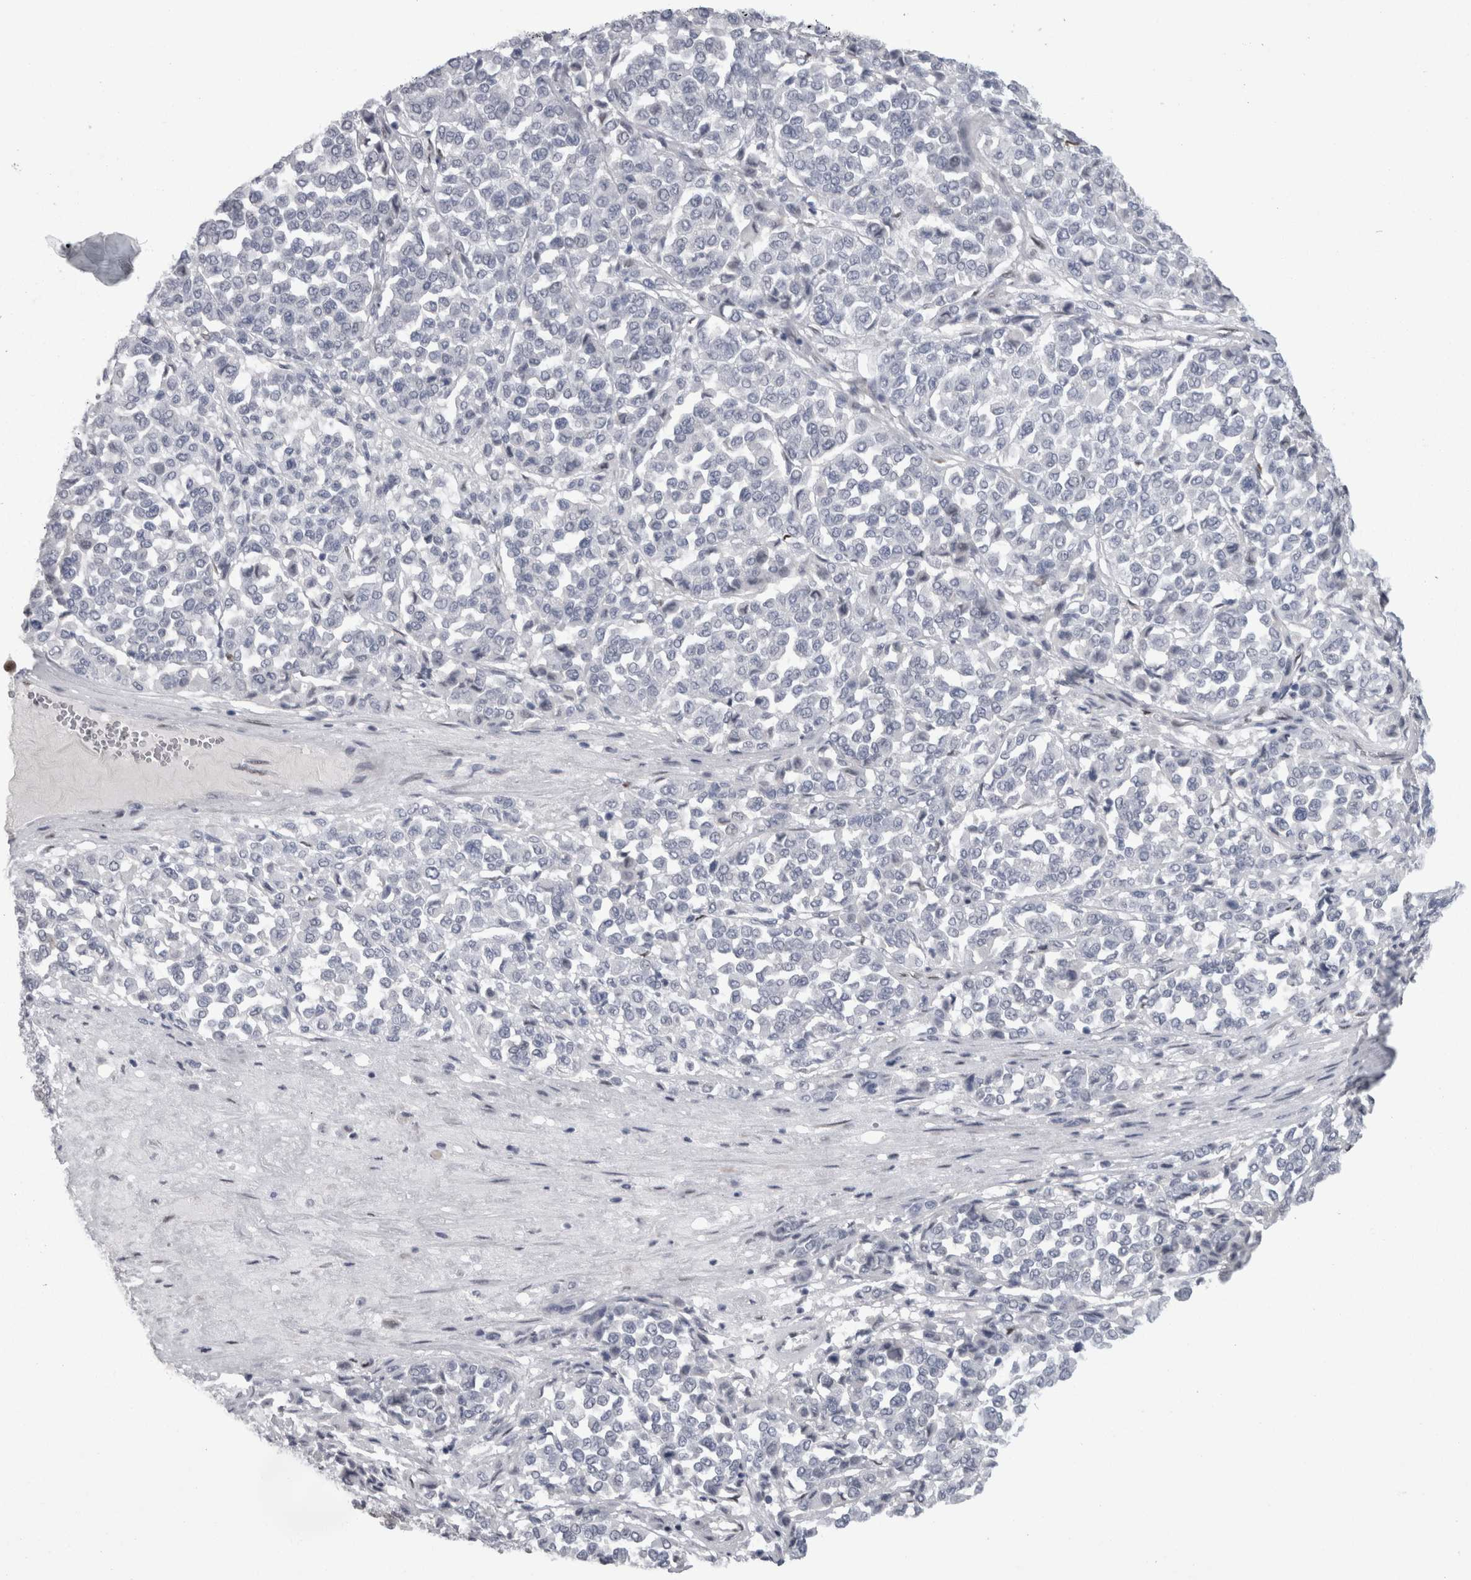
{"staining": {"intensity": "negative", "quantity": "none", "location": "none"}, "tissue": "melanoma", "cell_type": "Tumor cells", "image_type": "cancer", "snomed": [{"axis": "morphology", "description": "Malignant melanoma, Metastatic site"}, {"axis": "topography", "description": "Pancreas"}], "caption": "IHC of human melanoma exhibits no expression in tumor cells.", "gene": "C1orf54", "patient": {"sex": "female", "age": 30}}